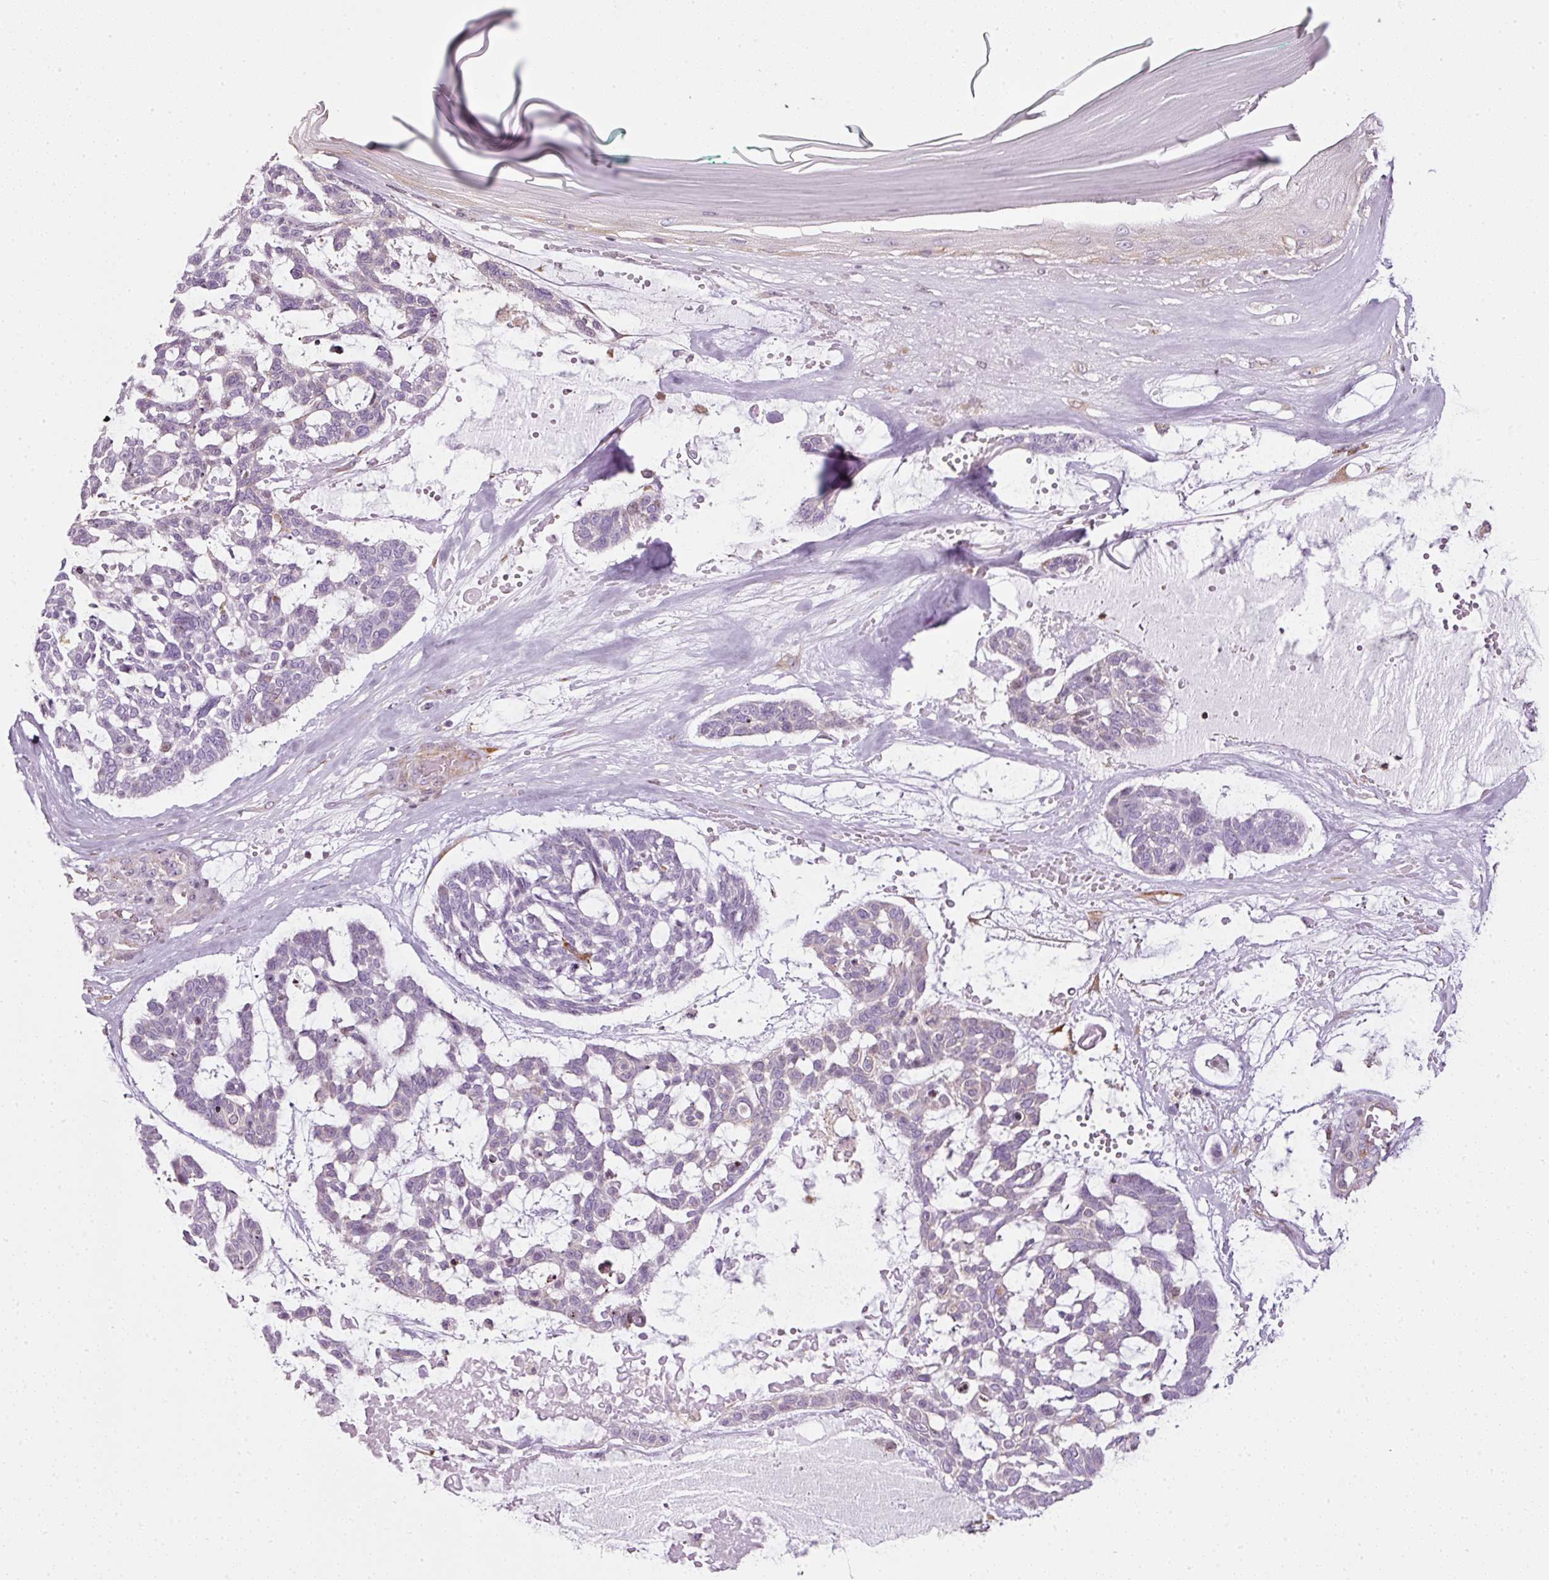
{"staining": {"intensity": "negative", "quantity": "none", "location": "none"}, "tissue": "skin cancer", "cell_type": "Tumor cells", "image_type": "cancer", "snomed": [{"axis": "morphology", "description": "Basal cell carcinoma"}, {"axis": "topography", "description": "Skin"}], "caption": "A high-resolution photomicrograph shows immunohistochemistry staining of basal cell carcinoma (skin), which demonstrates no significant staining in tumor cells.", "gene": "SCNM1", "patient": {"sex": "male", "age": 88}}